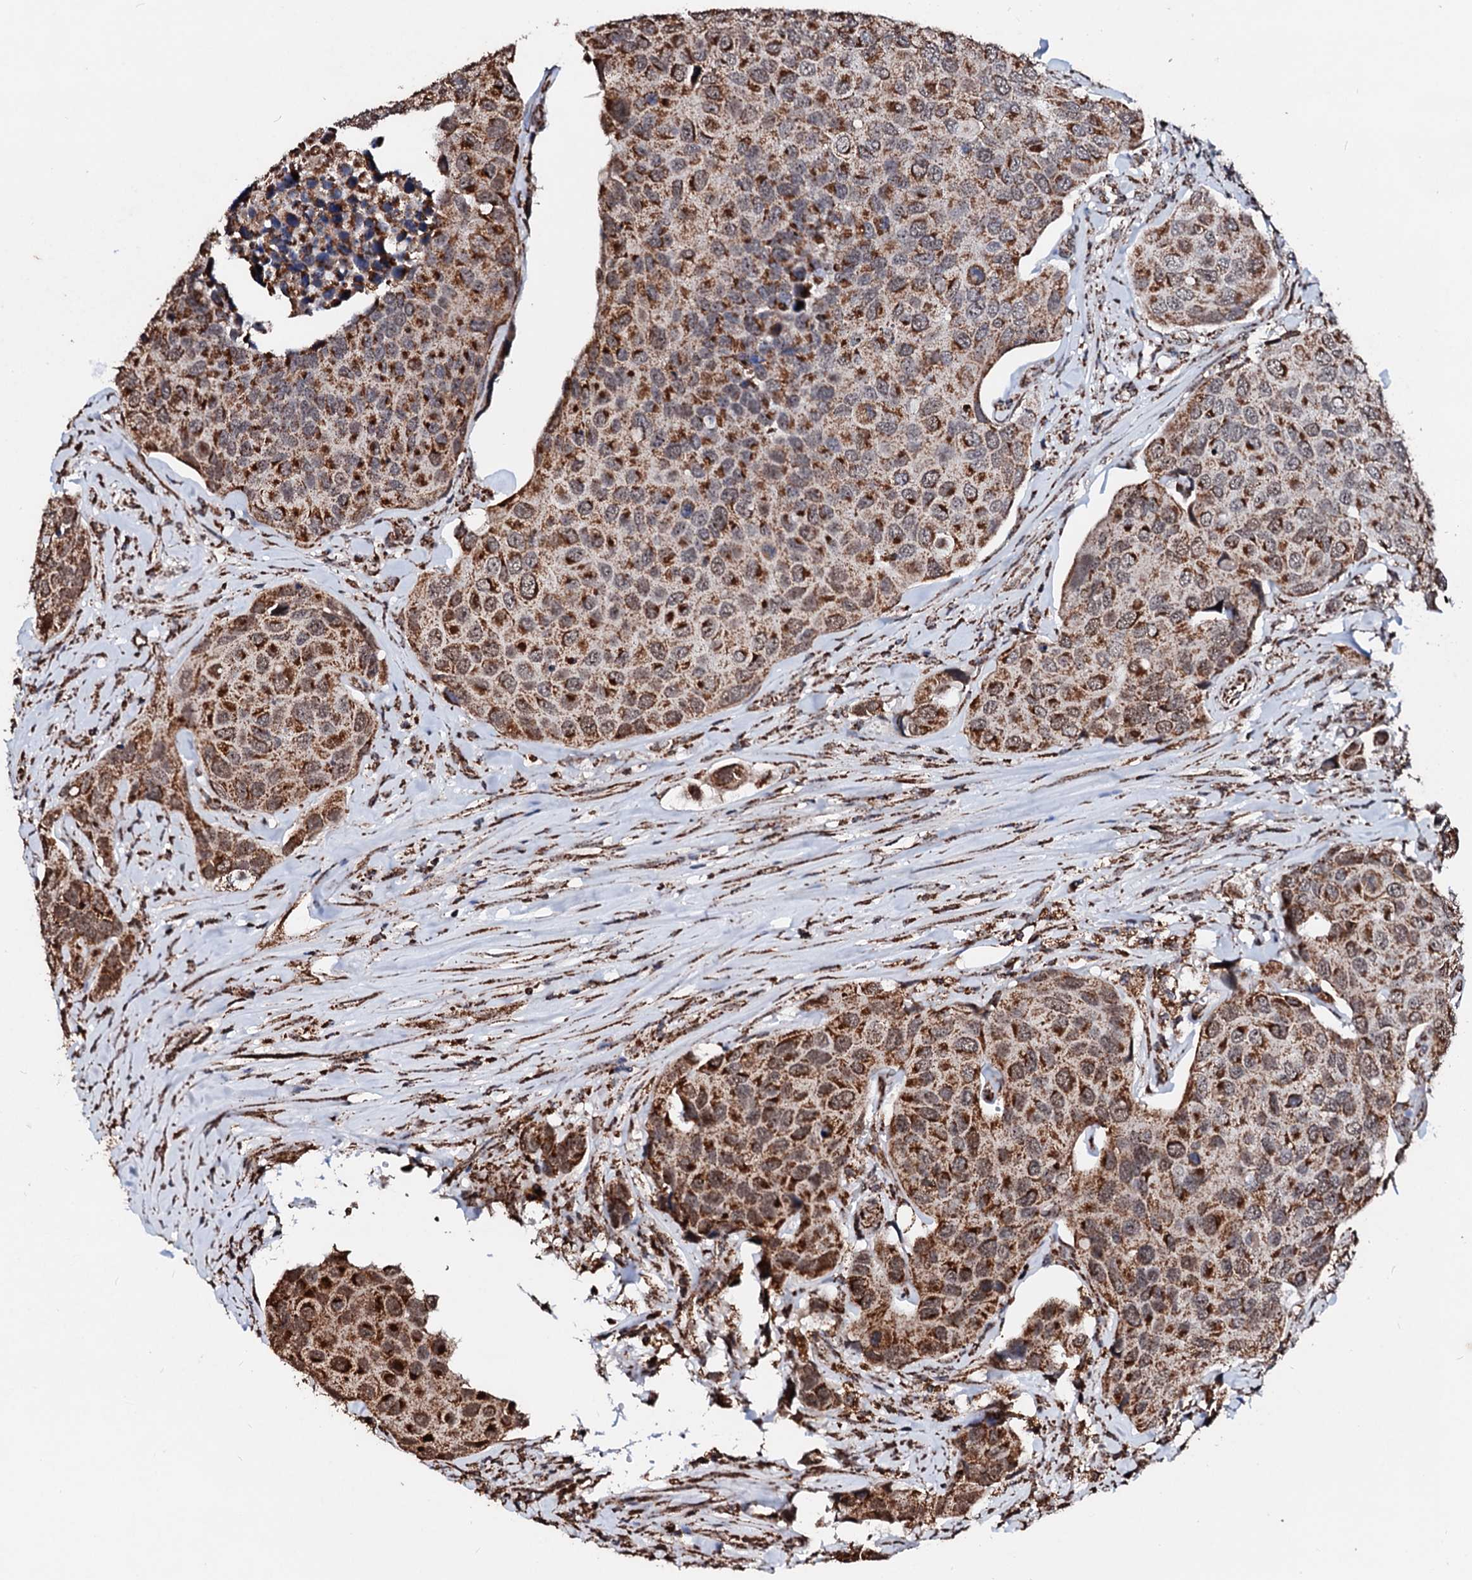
{"staining": {"intensity": "strong", "quantity": ">75%", "location": "cytoplasmic/membranous"}, "tissue": "urothelial cancer", "cell_type": "Tumor cells", "image_type": "cancer", "snomed": [{"axis": "morphology", "description": "Urothelial carcinoma, High grade"}, {"axis": "topography", "description": "Urinary bladder"}], "caption": "Immunohistochemistry (IHC) of urothelial carcinoma (high-grade) reveals high levels of strong cytoplasmic/membranous positivity in about >75% of tumor cells.", "gene": "SECISBP2L", "patient": {"sex": "male", "age": 74}}